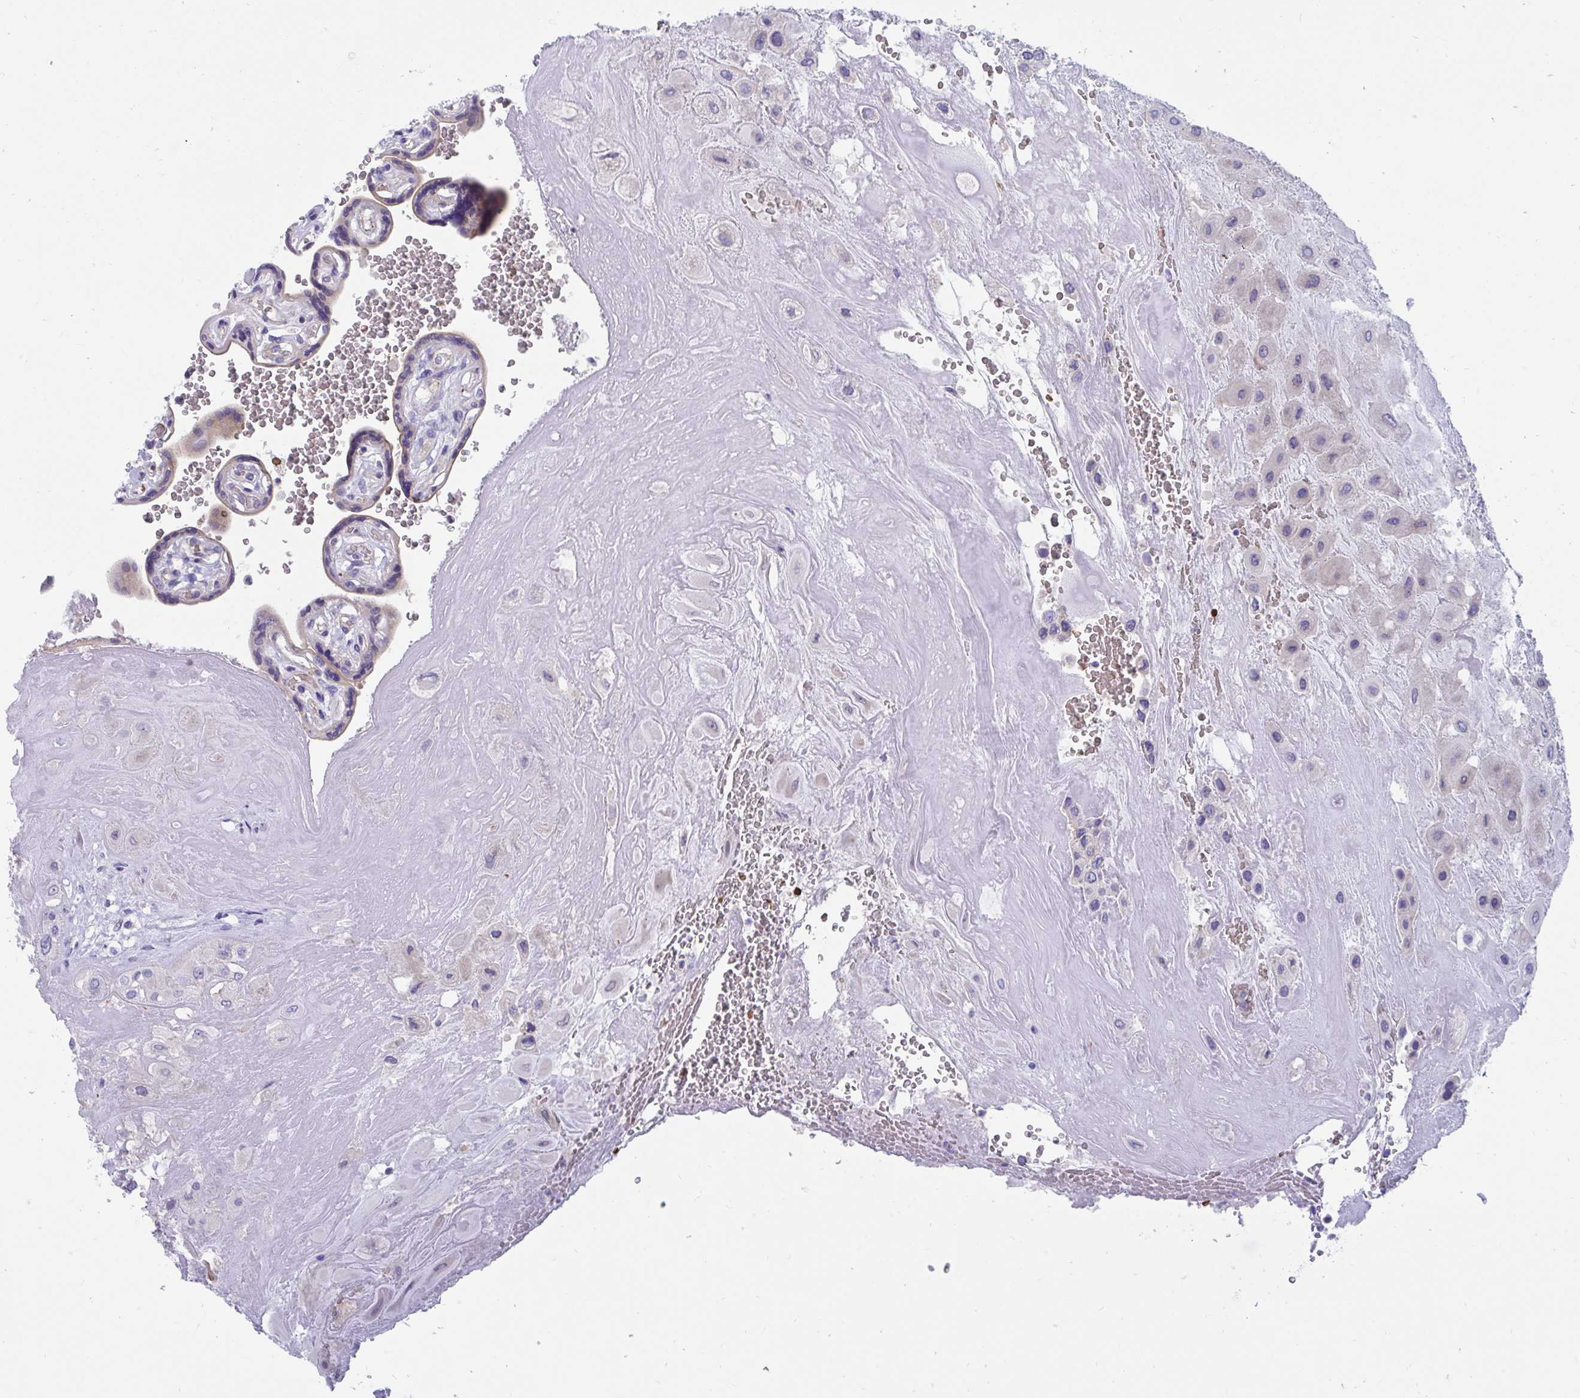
{"staining": {"intensity": "negative", "quantity": "none", "location": "none"}, "tissue": "placenta", "cell_type": "Decidual cells", "image_type": "normal", "snomed": [{"axis": "morphology", "description": "Normal tissue, NOS"}, {"axis": "topography", "description": "Placenta"}], "caption": "An immunohistochemistry photomicrograph of normal placenta is shown. There is no staining in decidual cells of placenta. Nuclei are stained in blue.", "gene": "TTC30A", "patient": {"sex": "female", "age": 32}}